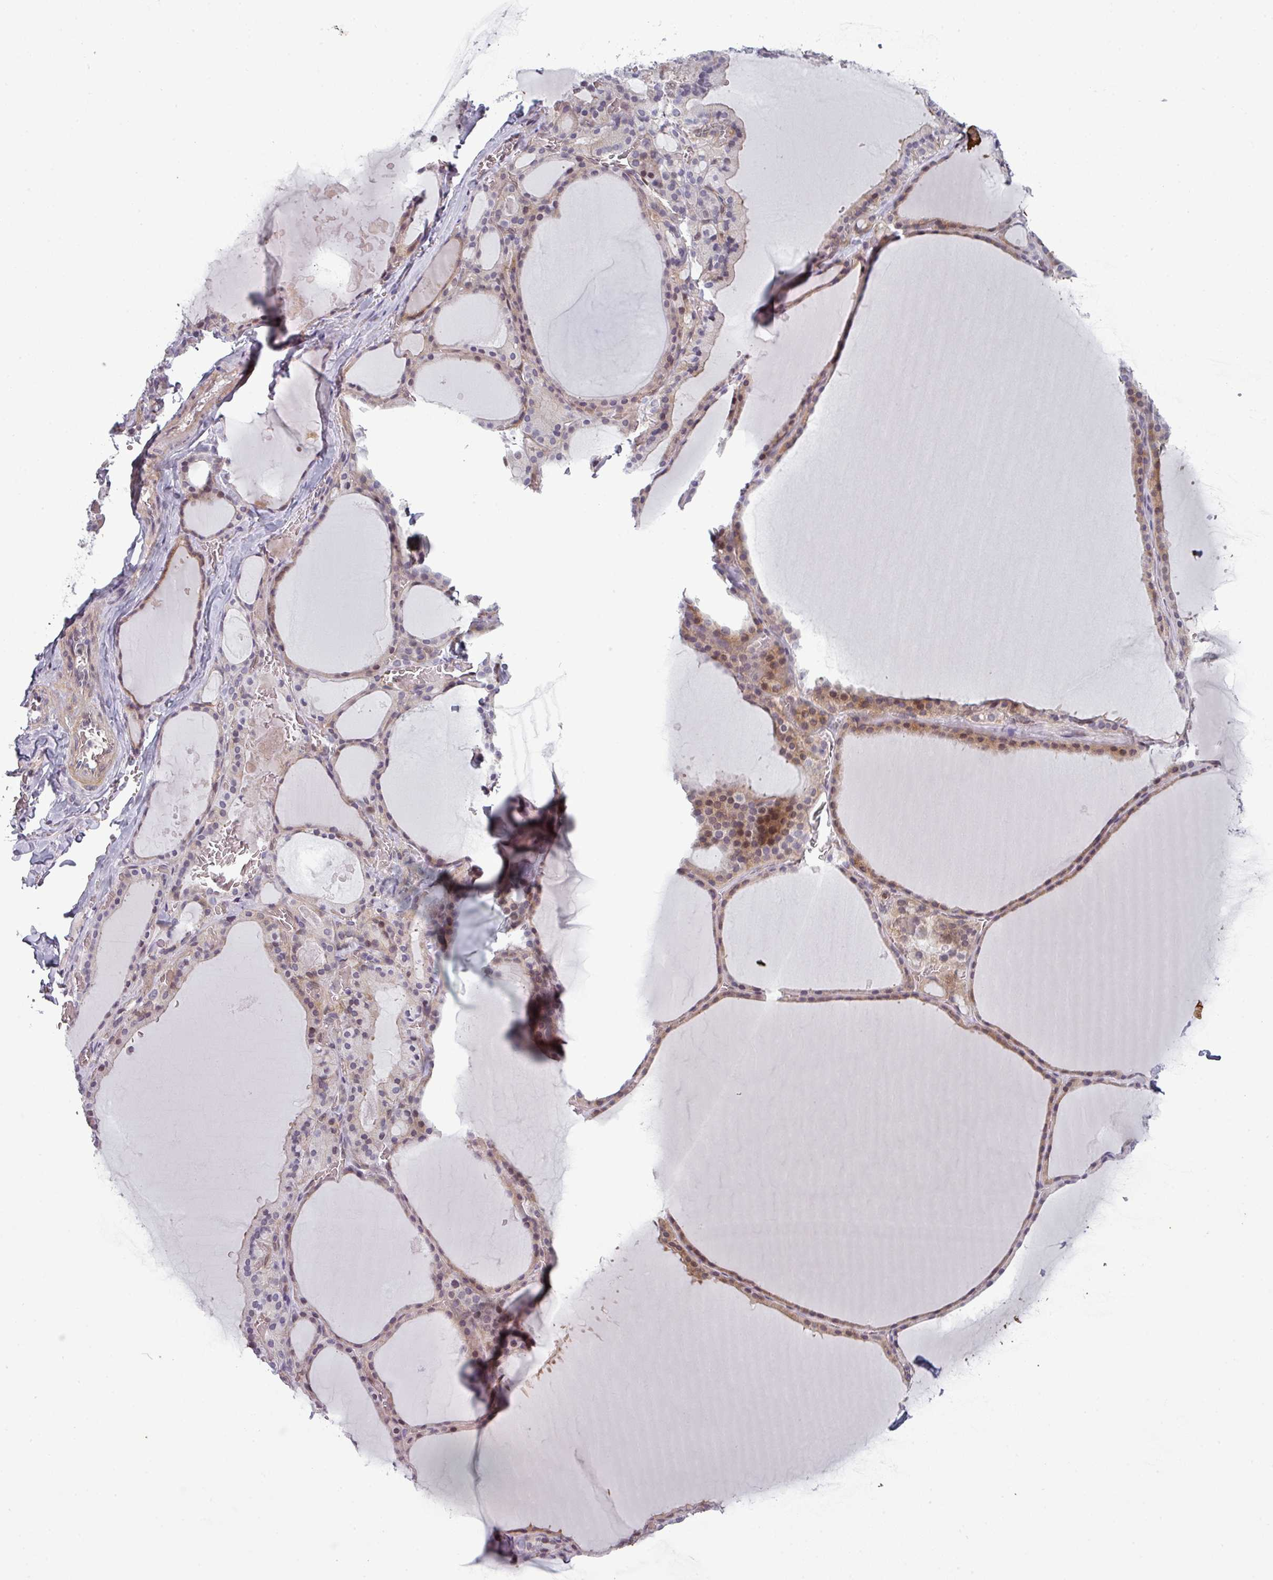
{"staining": {"intensity": "moderate", "quantity": "25%-75%", "location": "cytoplasmic/membranous,nuclear"}, "tissue": "thyroid gland", "cell_type": "Glandular cells", "image_type": "normal", "snomed": [{"axis": "morphology", "description": "Normal tissue, NOS"}, {"axis": "topography", "description": "Thyroid gland"}], "caption": "A medium amount of moderate cytoplasmic/membranous,nuclear positivity is present in about 25%-75% of glandular cells in benign thyroid gland. The staining was performed using DAB (3,3'-diaminobenzidine), with brown indicating positive protein expression. Nuclei are stained blue with hematoxylin.", "gene": "PRAMEF12", "patient": {"sex": "male", "age": 56}}